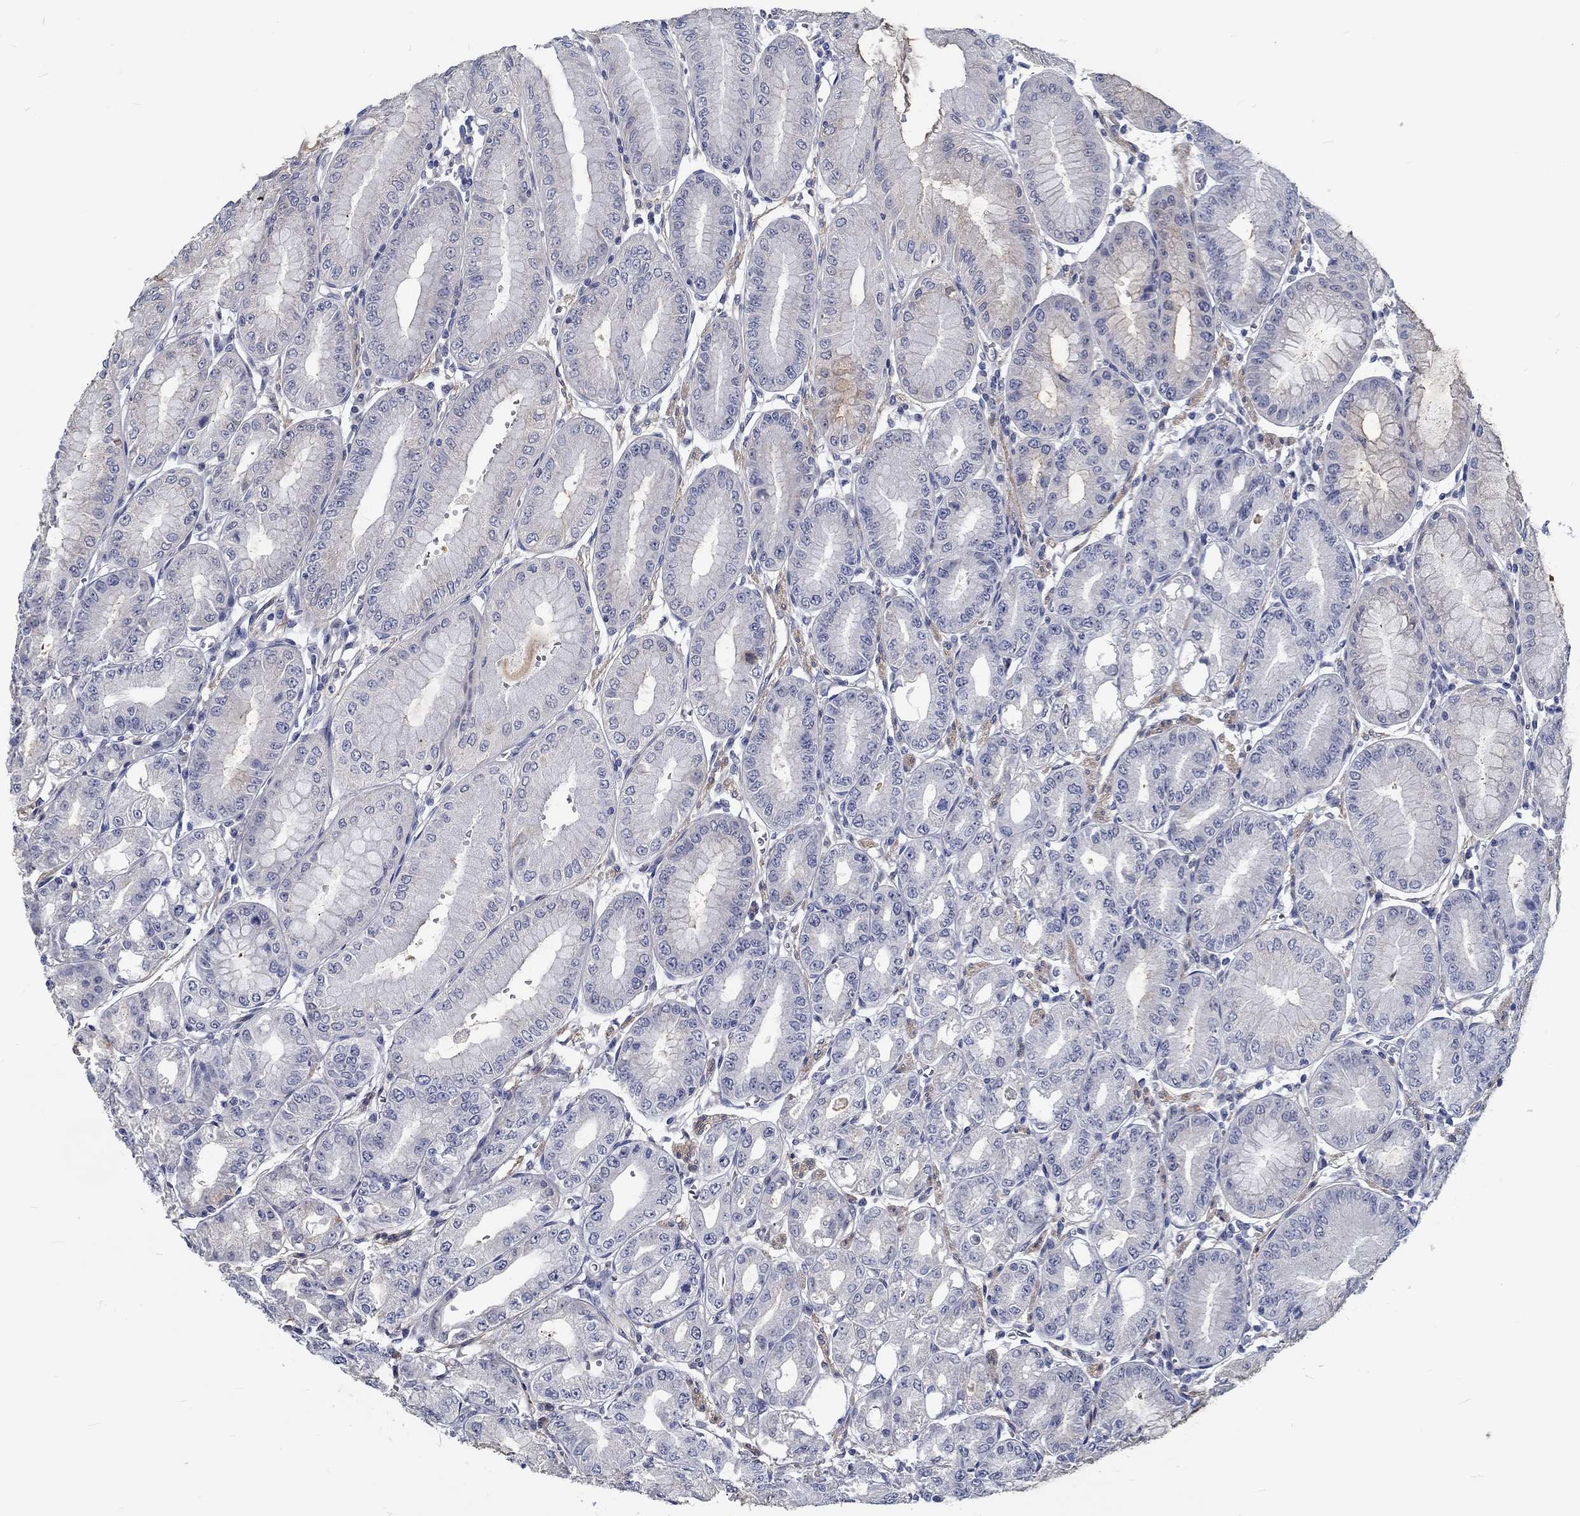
{"staining": {"intensity": "moderate", "quantity": "<25%", "location": "cytoplasmic/membranous"}, "tissue": "stomach", "cell_type": "Glandular cells", "image_type": "normal", "snomed": [{"axis": "morphology", "description": "Normal tissue, NOS"}, {"axis": "topography", "description": "Stomach, lower"}], "caption": "Glandular cells exhibit low levels of moderate cytoplasmic/membranous positivity in approximately <25% of cells in normal stomach.", "gene": "MYBPC1", "patient": {"sex": "male", "age": 71}}